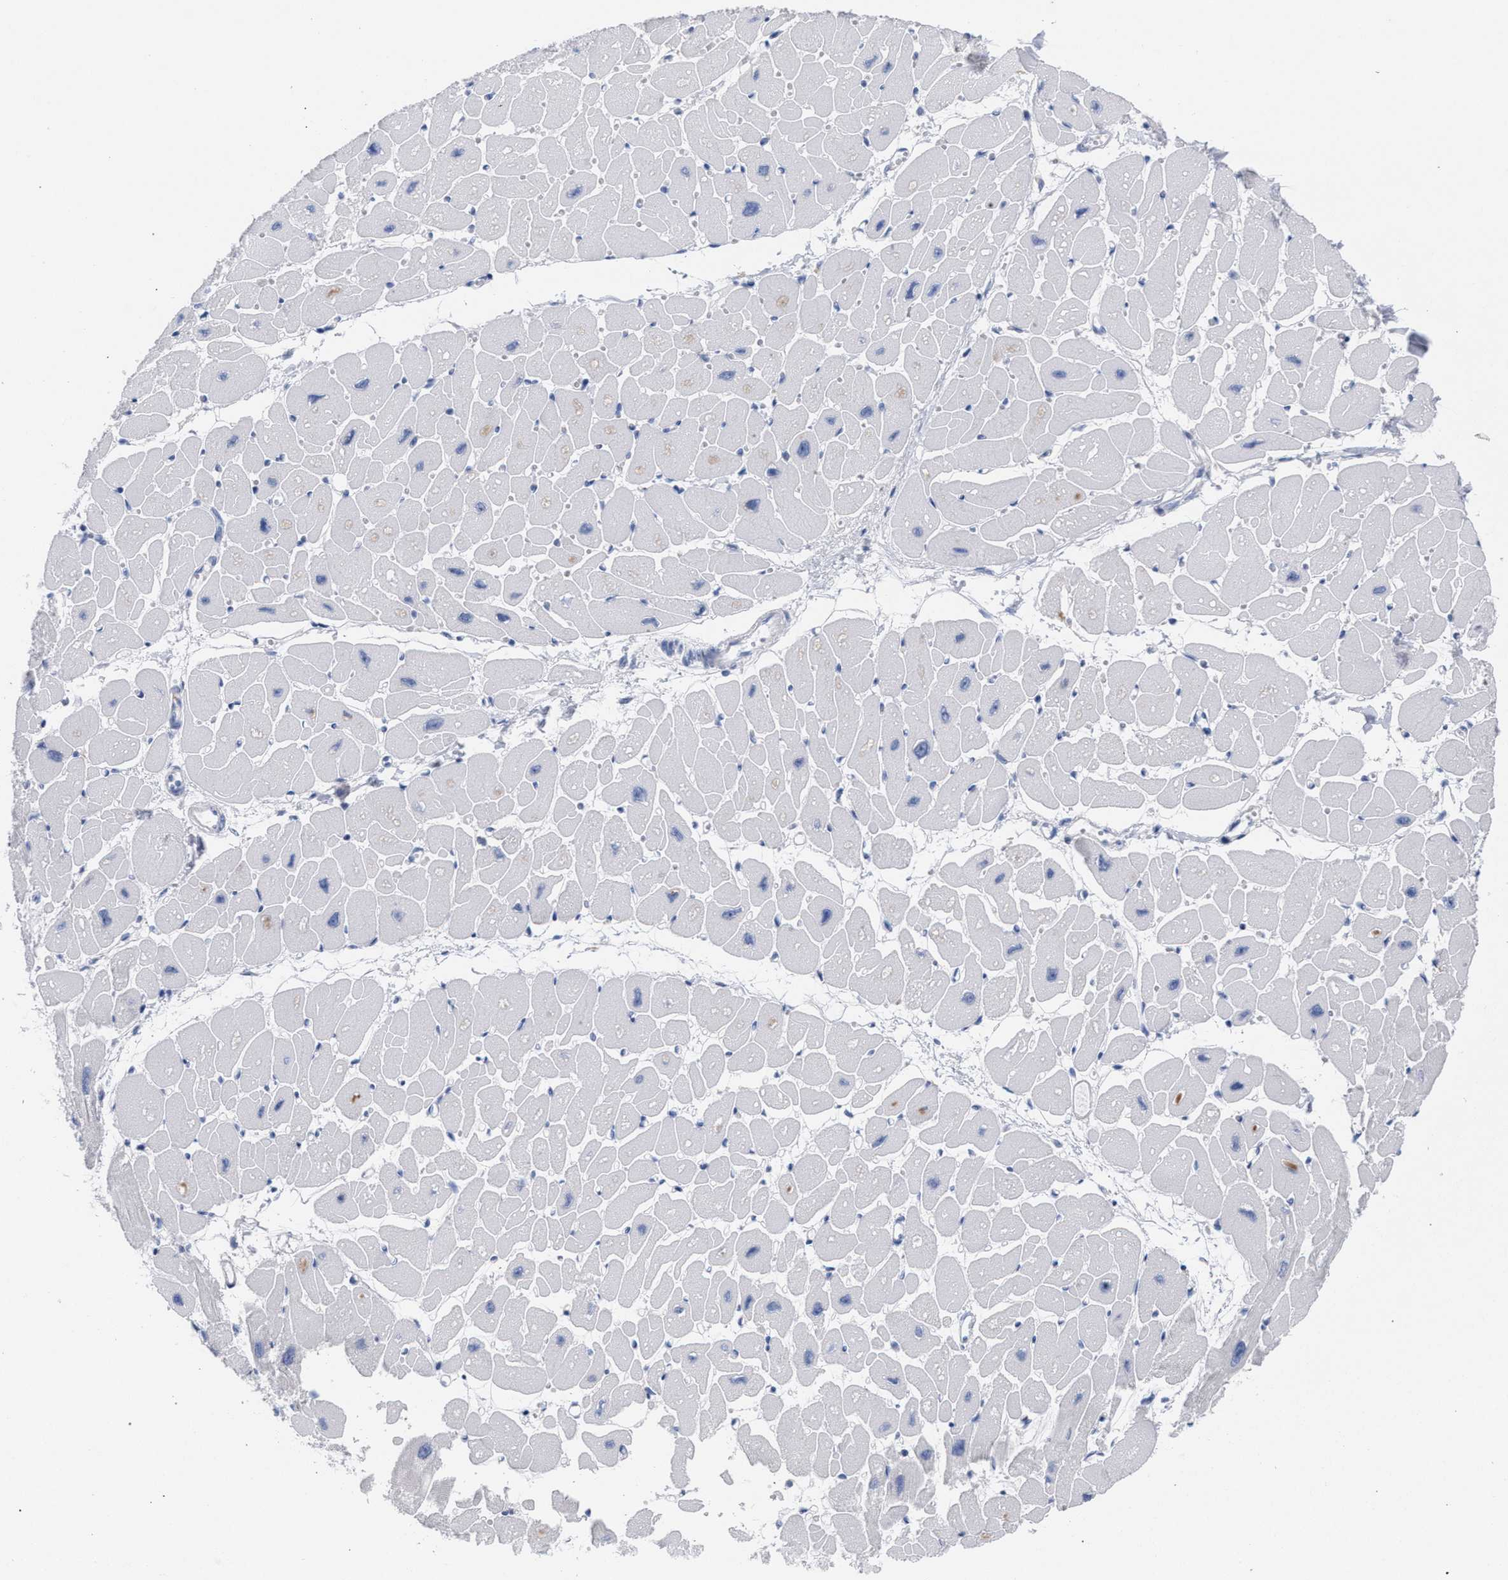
{"staining": {"intensity": "negative", "quantity": "none", "location": "none"}, "tissue": "heart muscle", "cell_type": "Cardiomyocytes", "image_type": "normal", "snomed": [{"axis": "morphology", "description": "Normal tissue, NOS"}, {"axis": "topography", "description": "Heart"}], "caption": "An image of heart muscle stained for a protein displays no brown staining in cardiomyocytes.", "gene": "FHOD3", "patient": {"sex": "female", "age": 54}}